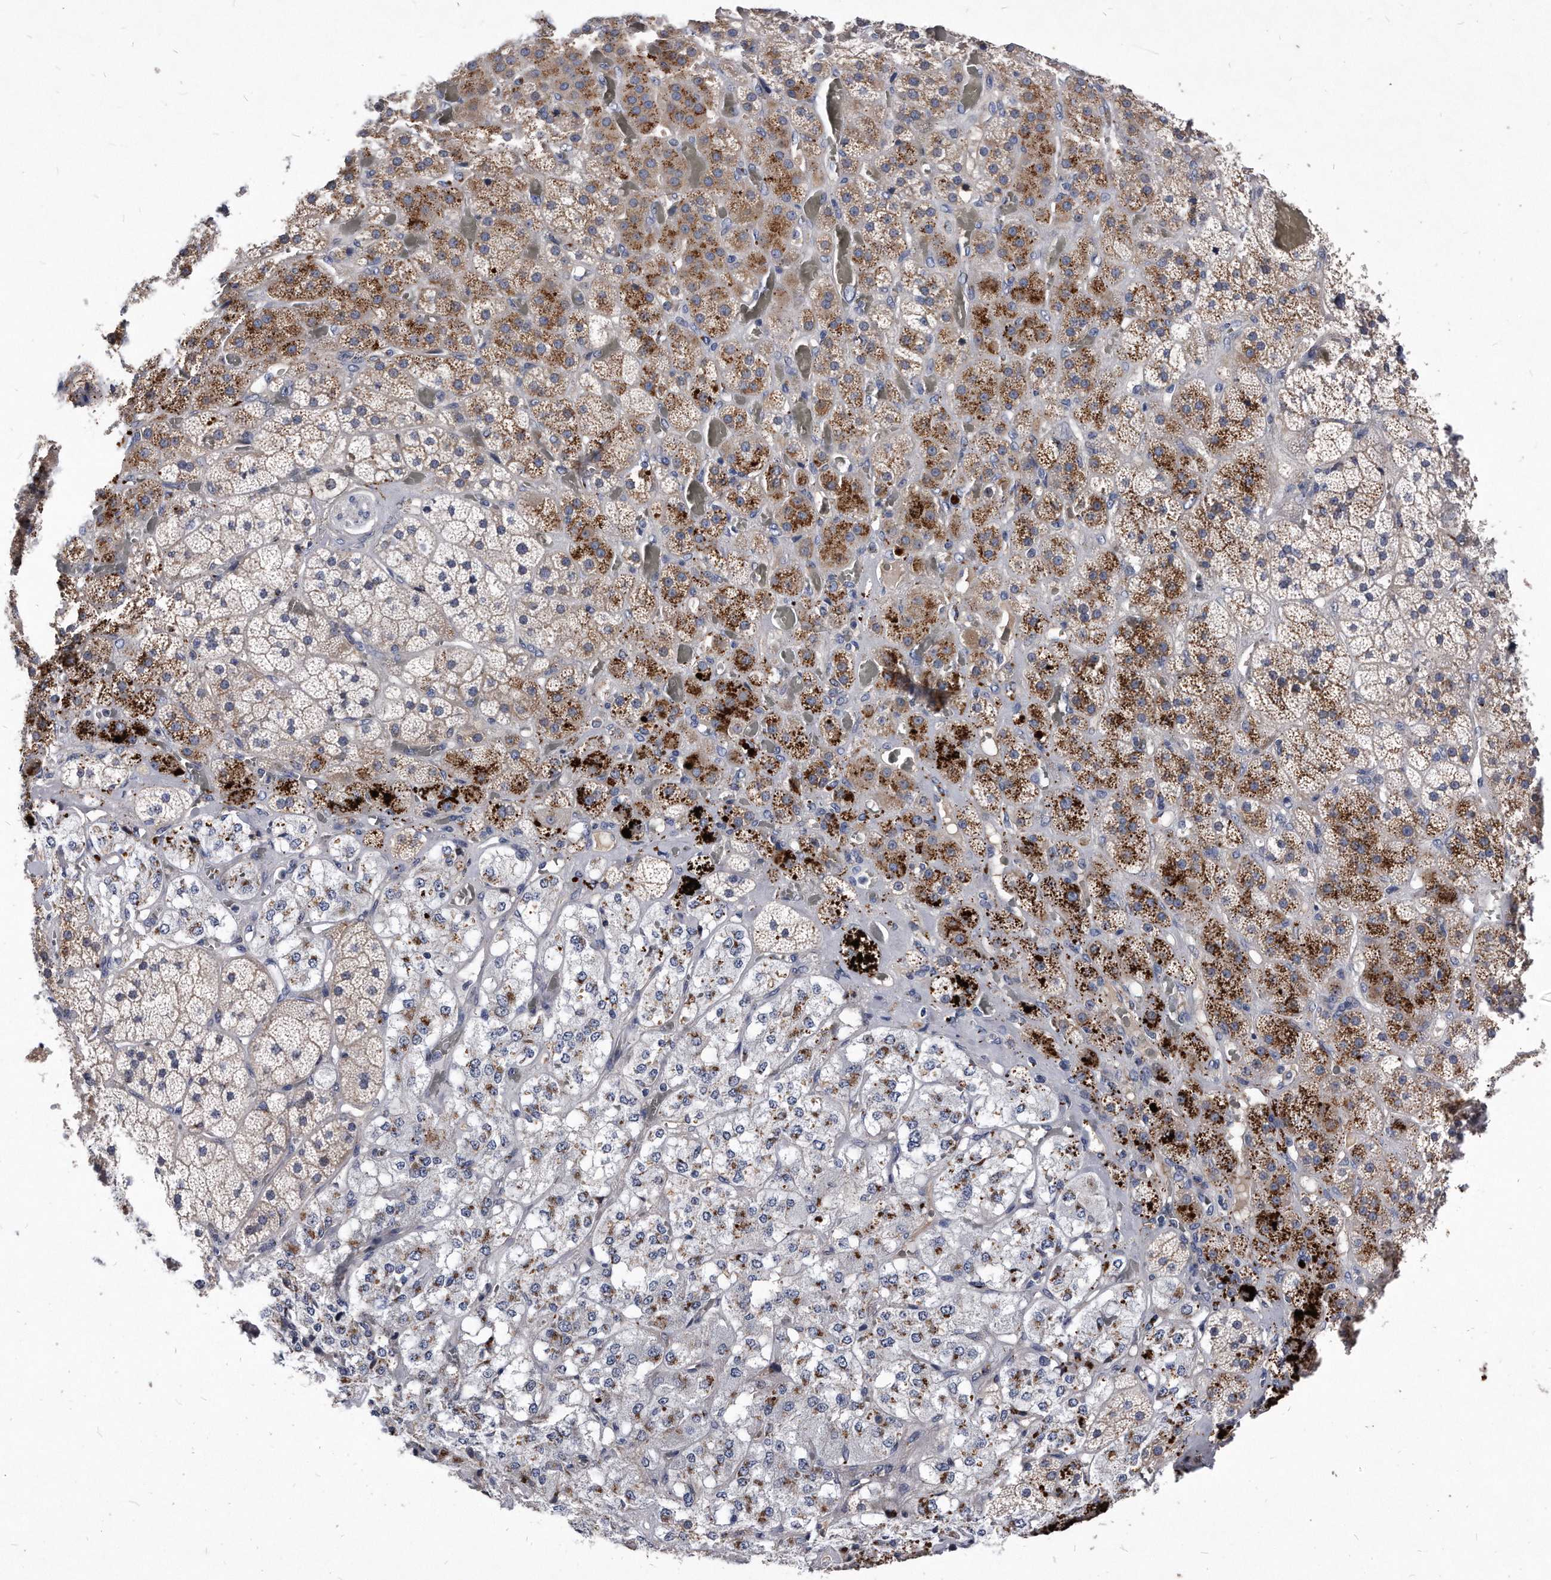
{"staining": {"intensity": "moderate", "quantity": "25%-75%", "location": "cytoplasmic/membranous"}, "tissue": "adrenal gland", "cell_type": "Glandular cells", "image_type": "normal", "snomed": [{"axis": "morphology", "description": "Normal tissue, NOS"}, {"axis": "topography", "description": "Adrenal gland"}], "caption": "Adrenal gland stained for a protein reveals moderate cytoplasmic/membranous positivity in glandular cells. The staining was performed using DAB (3,3'-diaminobenzidine), with brown indicating positive protein expression. Nuclei are stained blue with hematoxylin.", "gene": "MGAT4A", "patient": {"sex": "male", "age": 57}}